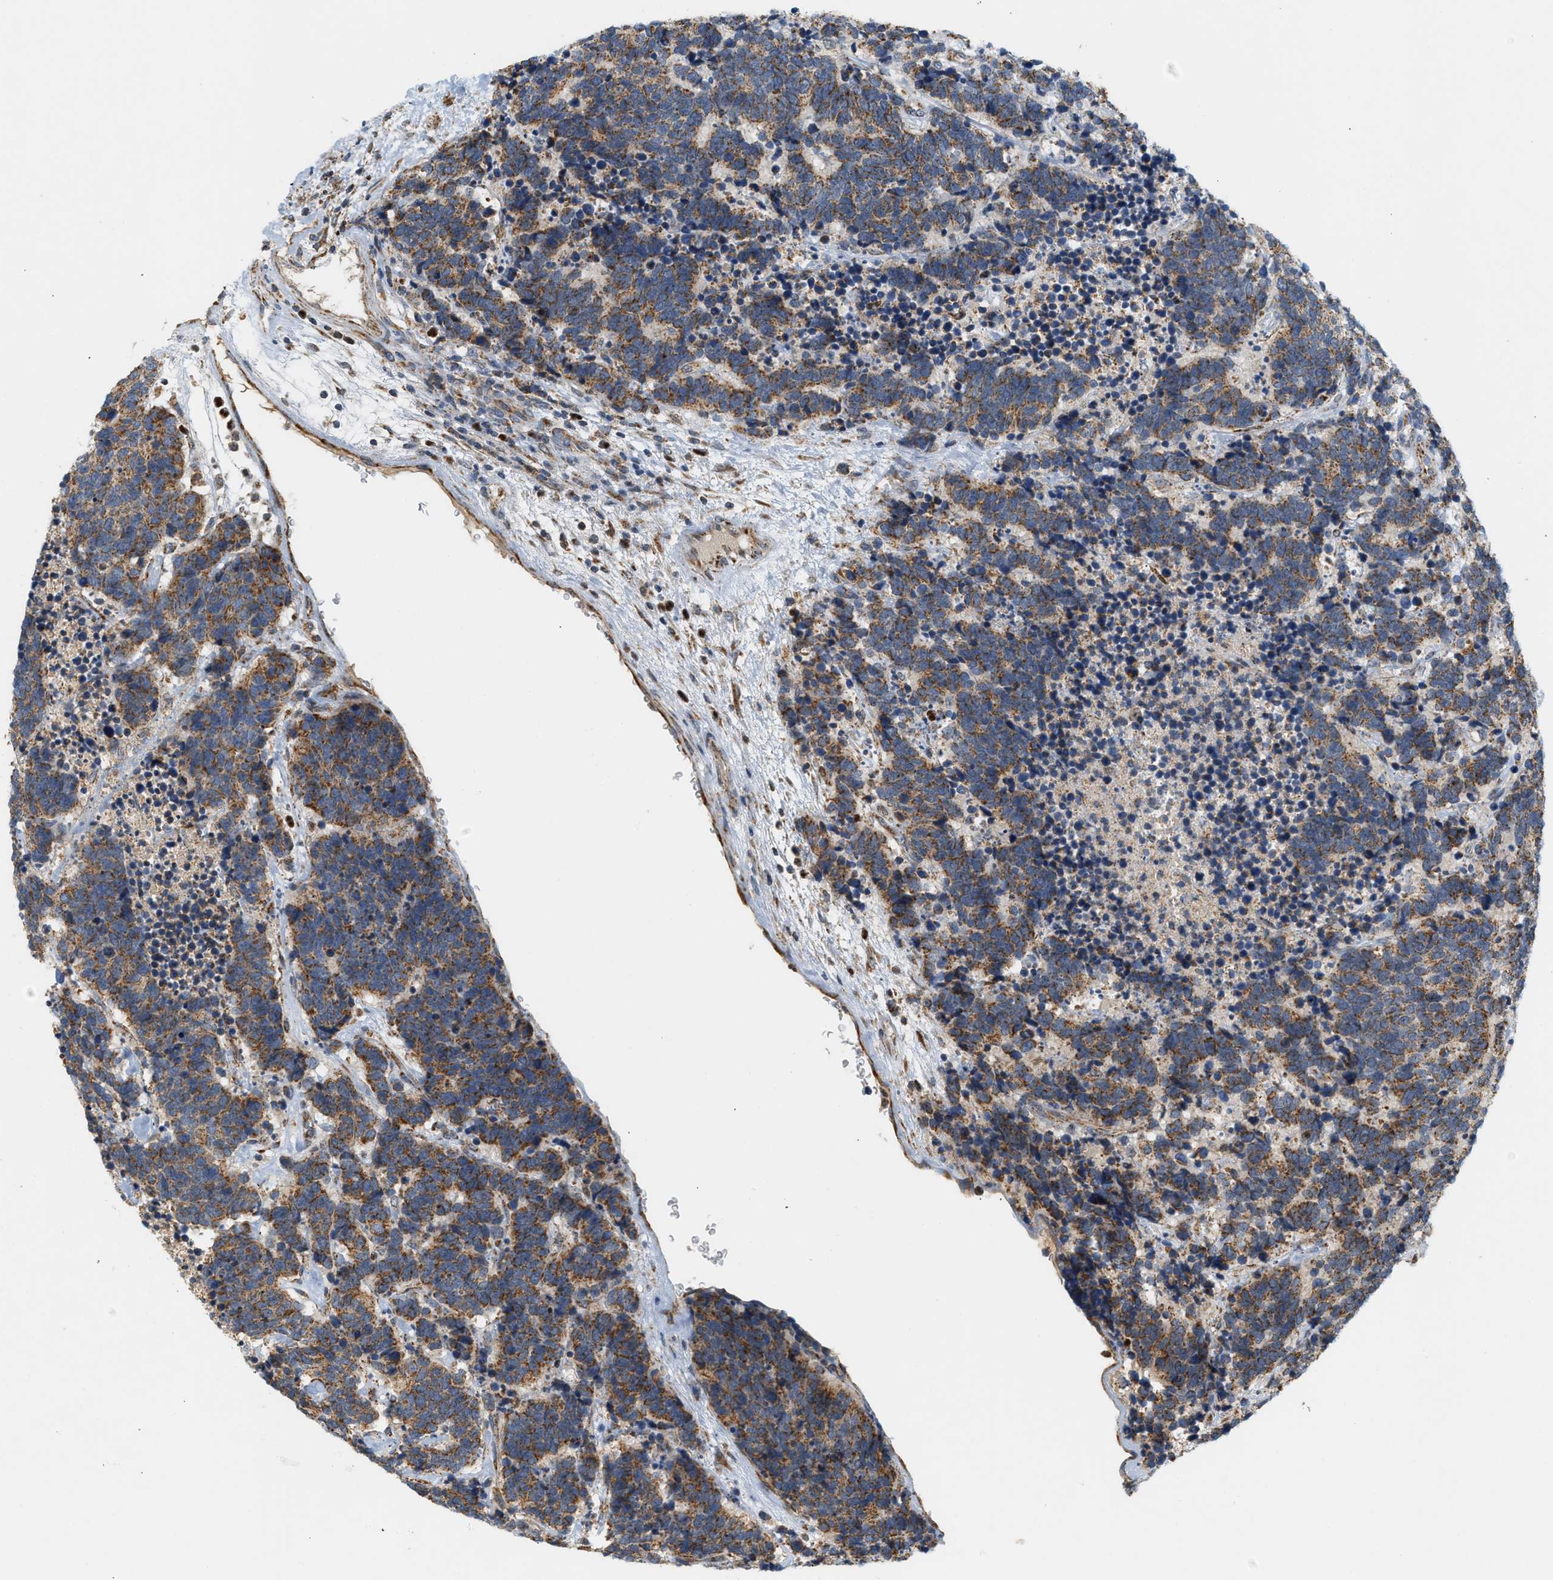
{"staining": {"intensity": "moderate", "quantity": ">75%", "location": "cytoplasmic/membranous"}, "tissue": "carcinoid", "cell_type": "Tumor cells", "image_type": "cancer", "snomed": [{"axis": "morphology", "description": "Carcinoma, NOS"}, {"axis": "morphology", "description": "Carcinoid, malignant, NOS"}, {"axis": "topography", "description": "Urinary bladder"}], "caption": "About >75% of tumor cells in human malignant carcinoid display moderate cytoplasmic/membranous protein positivity as visualized by brown immunohistochemical staining.", "gene": "MCU", "patient": {"sex": "male", "age": 57}}